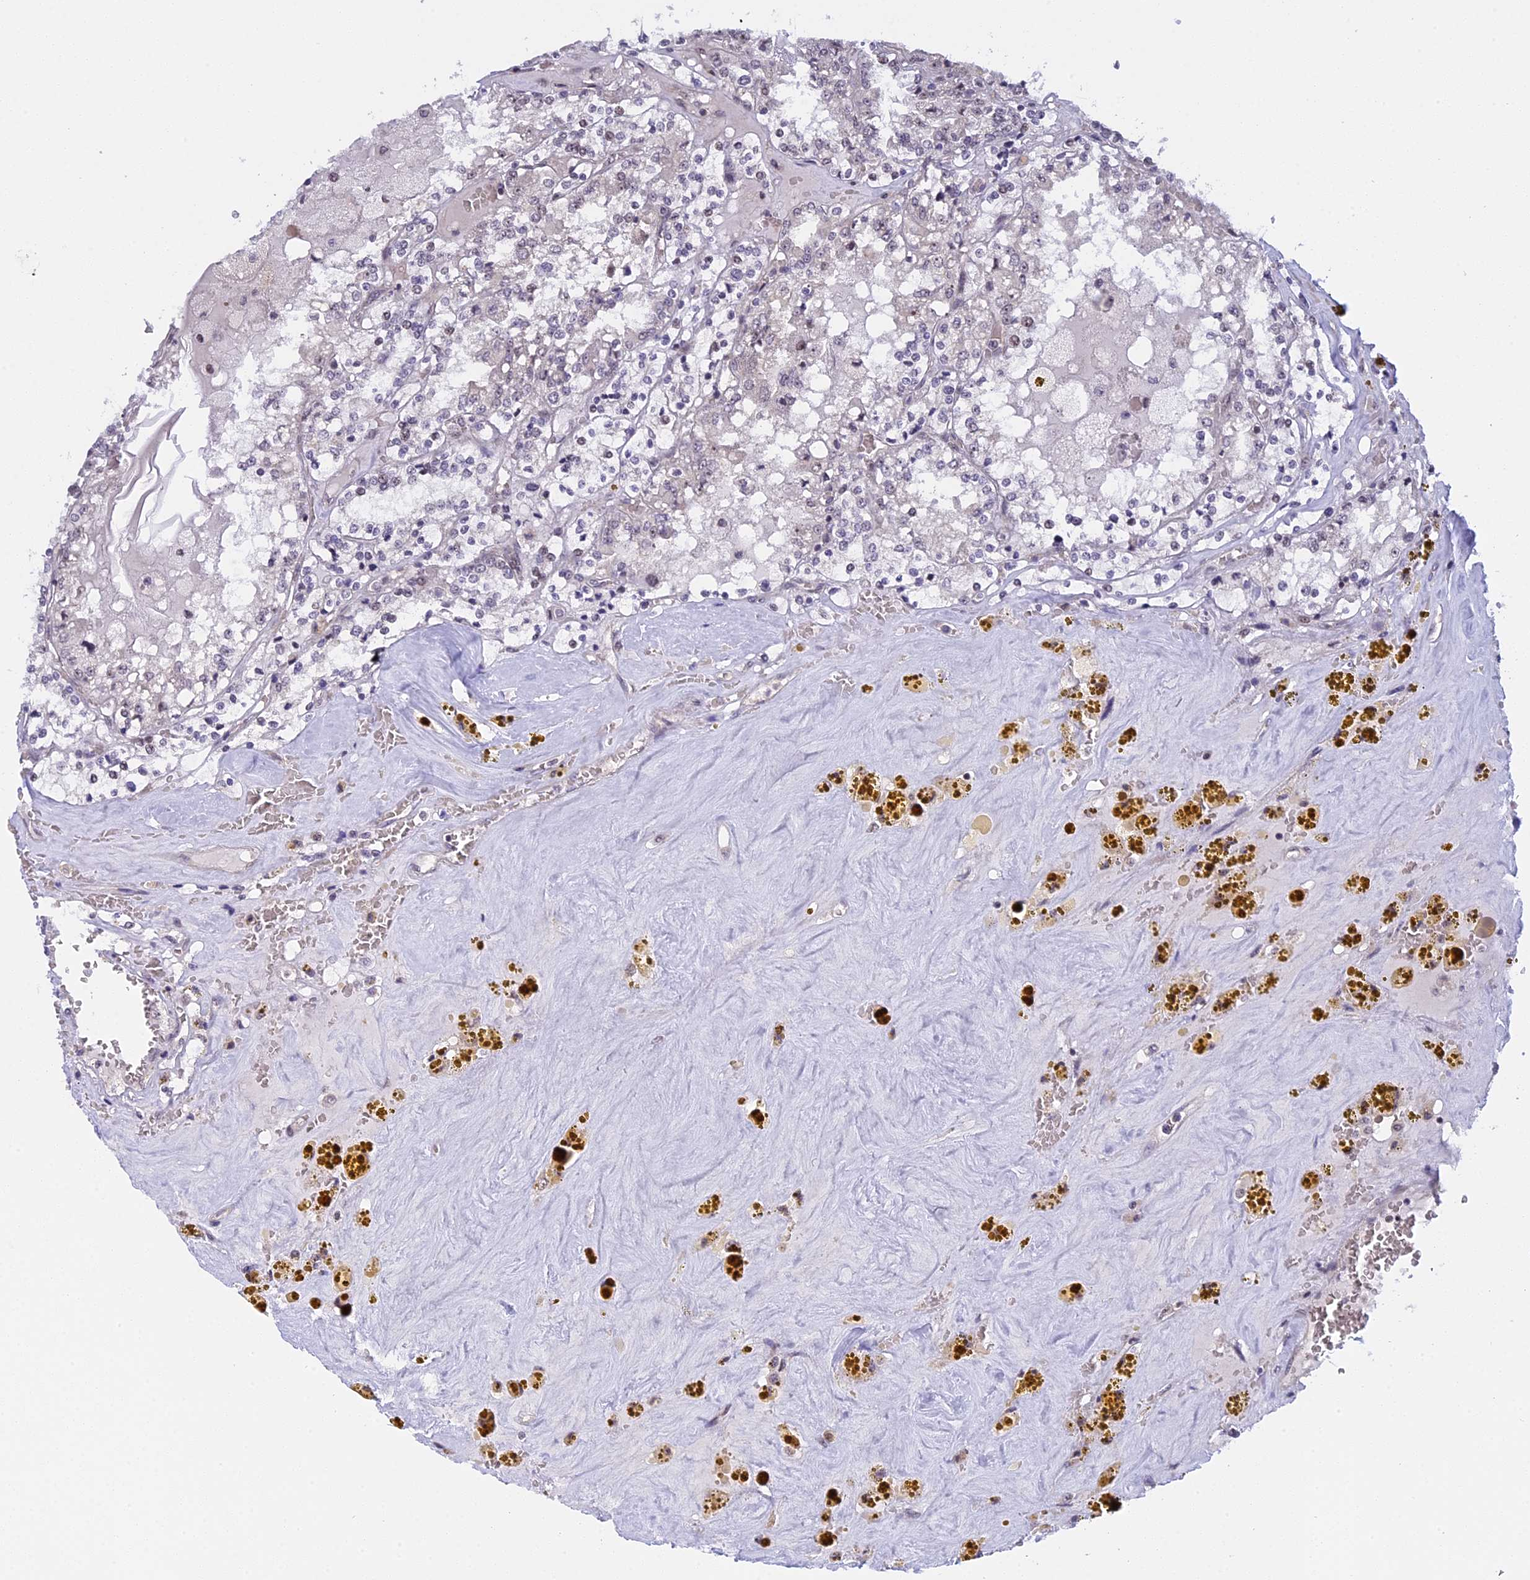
{"staining": {"intensity": "negative", "quantity": "none", "location": "none"}, "tissue": "renal cancer", "cell_type": "Tumor cells", "image_type": "cancer", "snomed": [{"axis": "morphology", "description": "Adenocarcinoma, NOS"}, {"axis": "topography", "description": "Kidney"}], "caption": "An image of renal cancer (adenocarcinoma) stained for a protein demonstrates no brown staining in tumor cells. The staining was performed using DAB (3,3'-diaminobenzidine) to visualize the protein expression in brown, while the nuclei were stained in blue with hematoxylin (Magnification: 20x).", "gene": "MGA", "patient": {"sex": "female", "age": 56}}